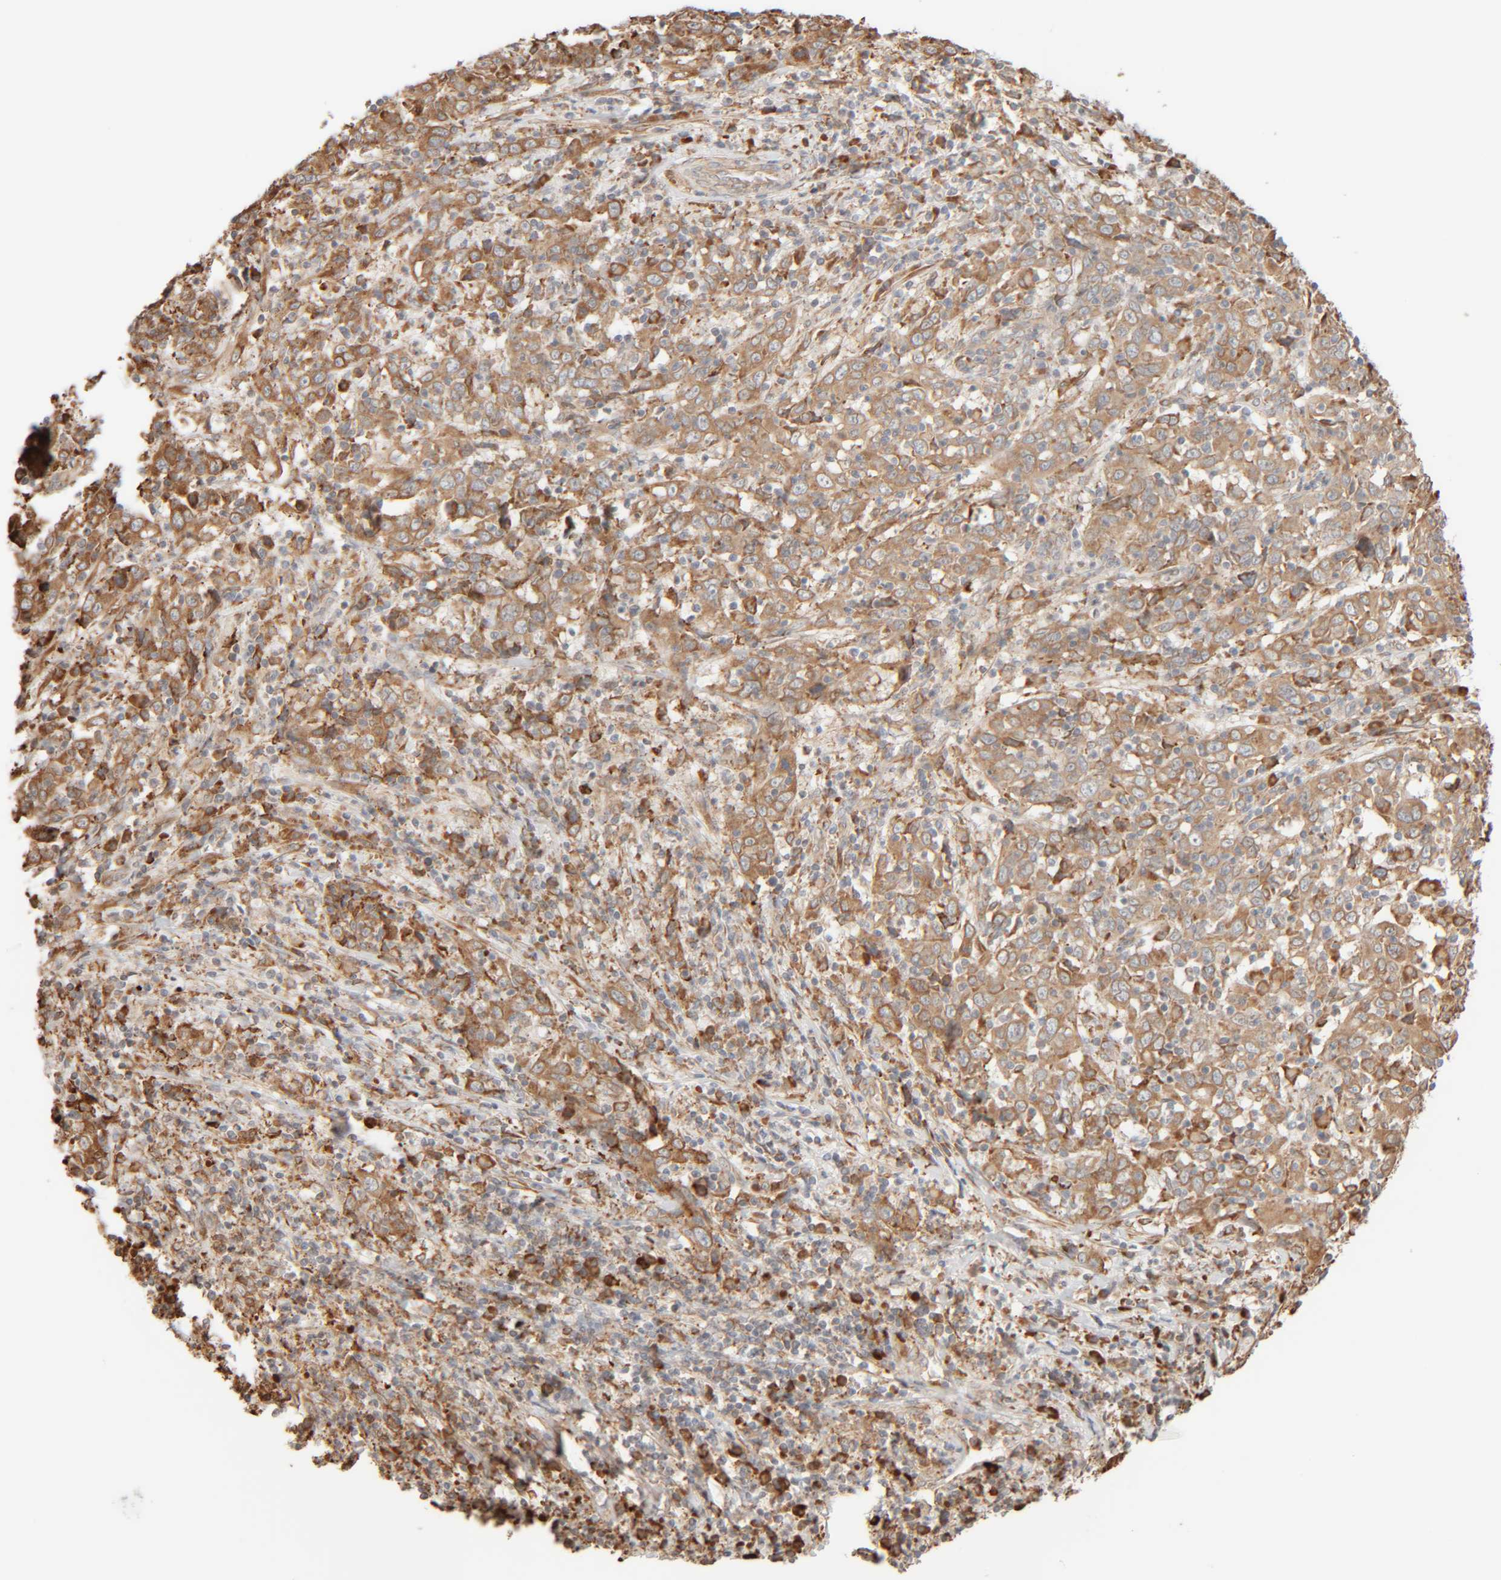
{"staining": {"intensity": "moderate", "quantity": ">75%", "location": "cytoplasmic/membranous"}, "tissue": "cervical cancer", "cell_type": "Tumor cells", "image_type": "cancer", "snomed": [{"axis": "morphology", "description": "Squamous cell carcinoma, NOS"}, {"axis": "topography", "description": "Cervix"}], "caption": "Immunohistochemistry of squamous cell carcinoma (cervical) demonstrates medium levels of moderate cytoplasmic/membranous expression in about >75% of tumor cells. The staining was performed using DAB (3,3'-diaminobenzidine) to visualize the protein expression in brown, while the nuclei were stained in blue with hematoxylin (Magnification: 20x).", "gene": "INTS1", "patient": {"sex": "female", "age": 46}}